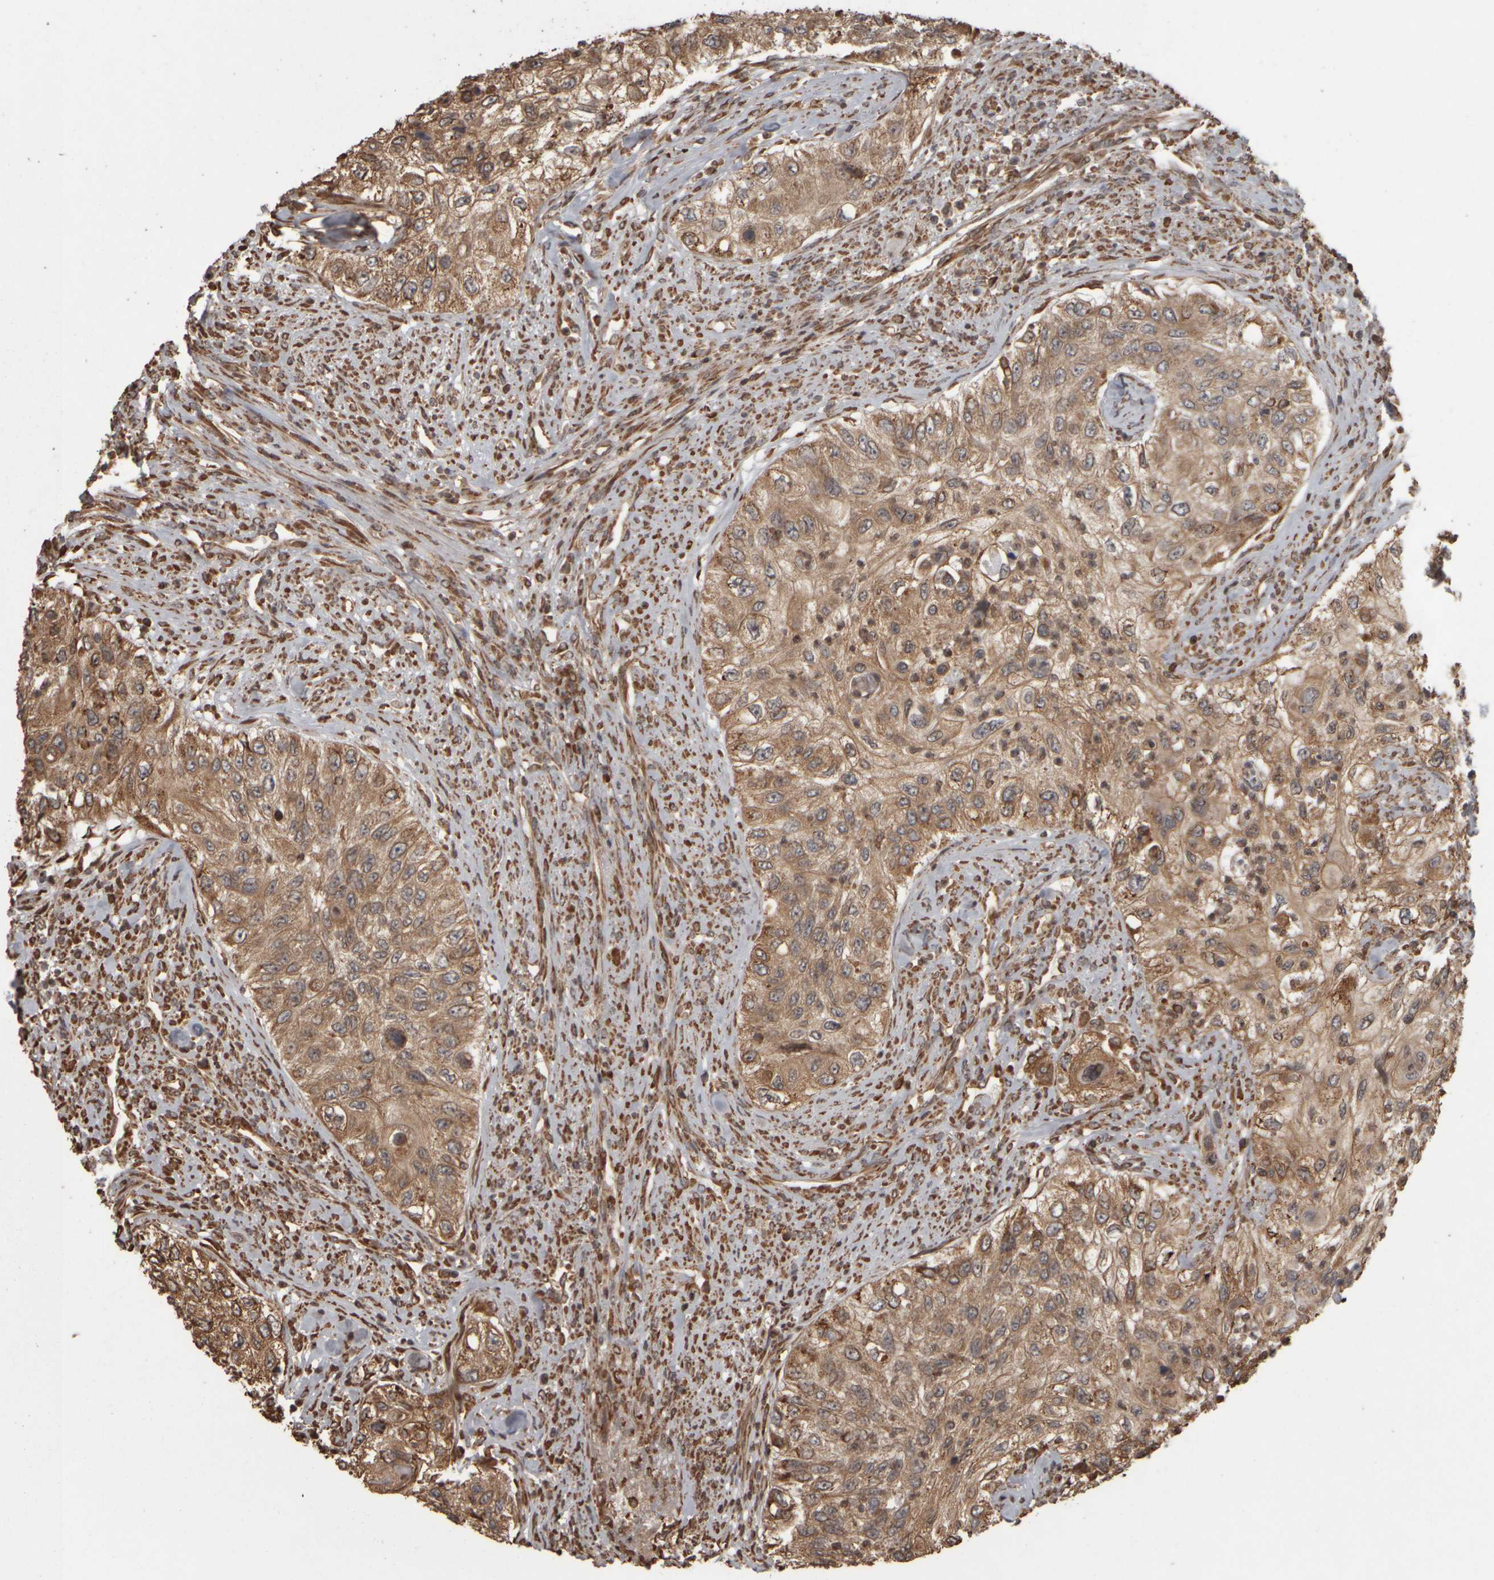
{"staining": {"intensity": "moderate", "quantity": ">75%", "location": "cytoplasmic/membranous"}, "tissue": "urothelial cancer", "cell_type": "Tumor cells", "image_type": "cancer", "snomed": [{"axis": "morphology", "description": "Urothelial carcinoma, High grade"}, {"axis": "topography", "description": "Urinary bladder"}], "caption": "High-power microscopy captured an IHC micrograph of high-grade urothelial carcinoma, revealing moderate cytoplasmic/membranous positivity in about >75% of tumor cells. (DAB IHC, brown staining for protein, blue staining for nuclei).", "gene": "AGBL3", "patient": {"sex": "female", "age": 60}}